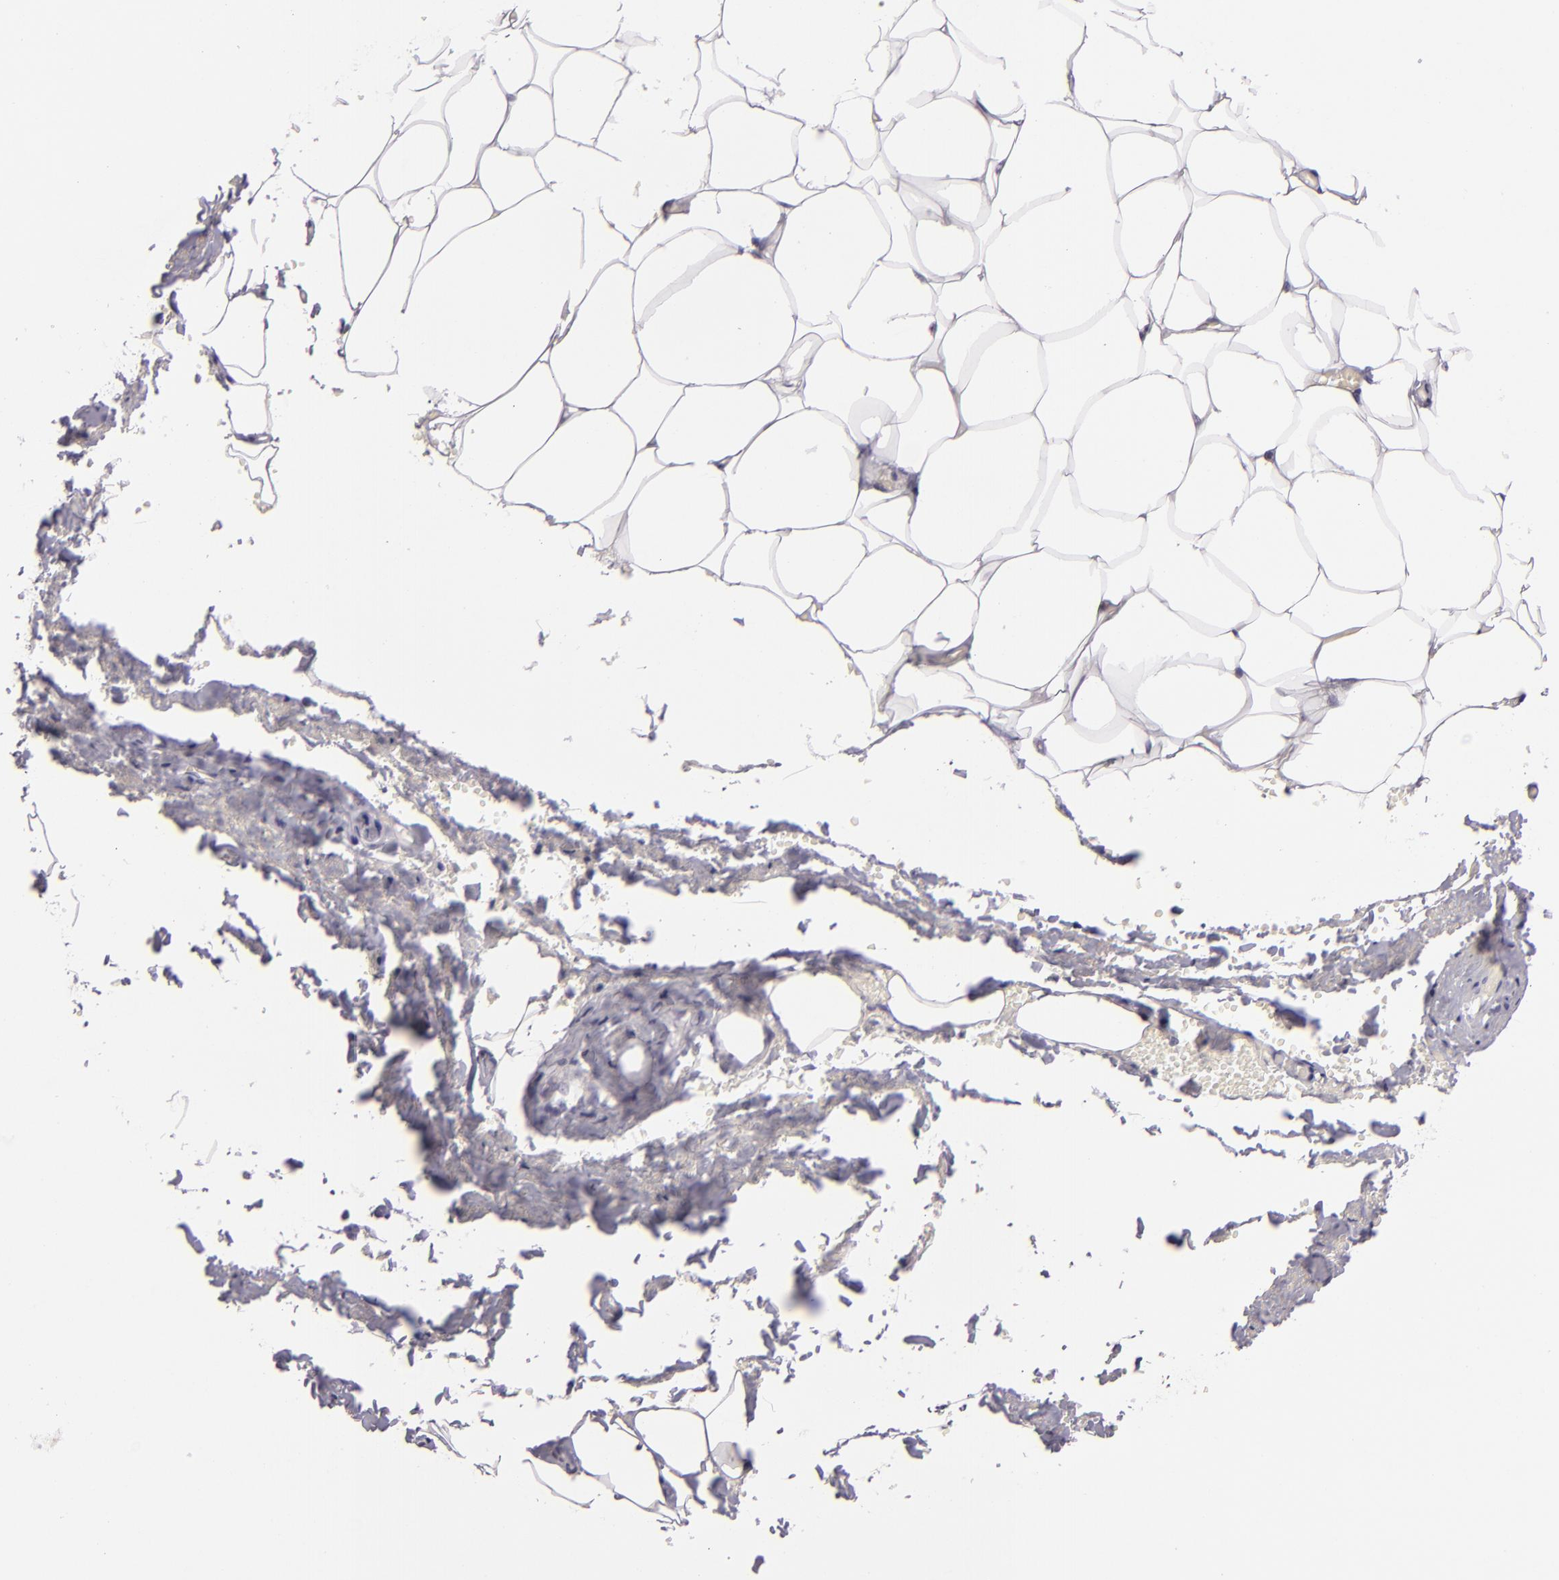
{"staining": {"intensity": "negative", "quantity": "none", "location": "none"}, "tissue": "adipose tissue", "cell_type": "Adipocytes", "image_type": "normal", "snomed": [{"axis": "morphology", "description": "Normal tissue, NOS"}, {"axis": "topography", "description": "Soft tissue"}, {"axis": "topography", "description": "Peripheral nerve tissue"}], "caption": "Immunohistochemistry micrograph of benign adipose tissue stained for a protein (brown), which demonstrates no positivity in adipocytes.", "gene": "EGFL6", "patient": {"sex": "female", "age": 68}}